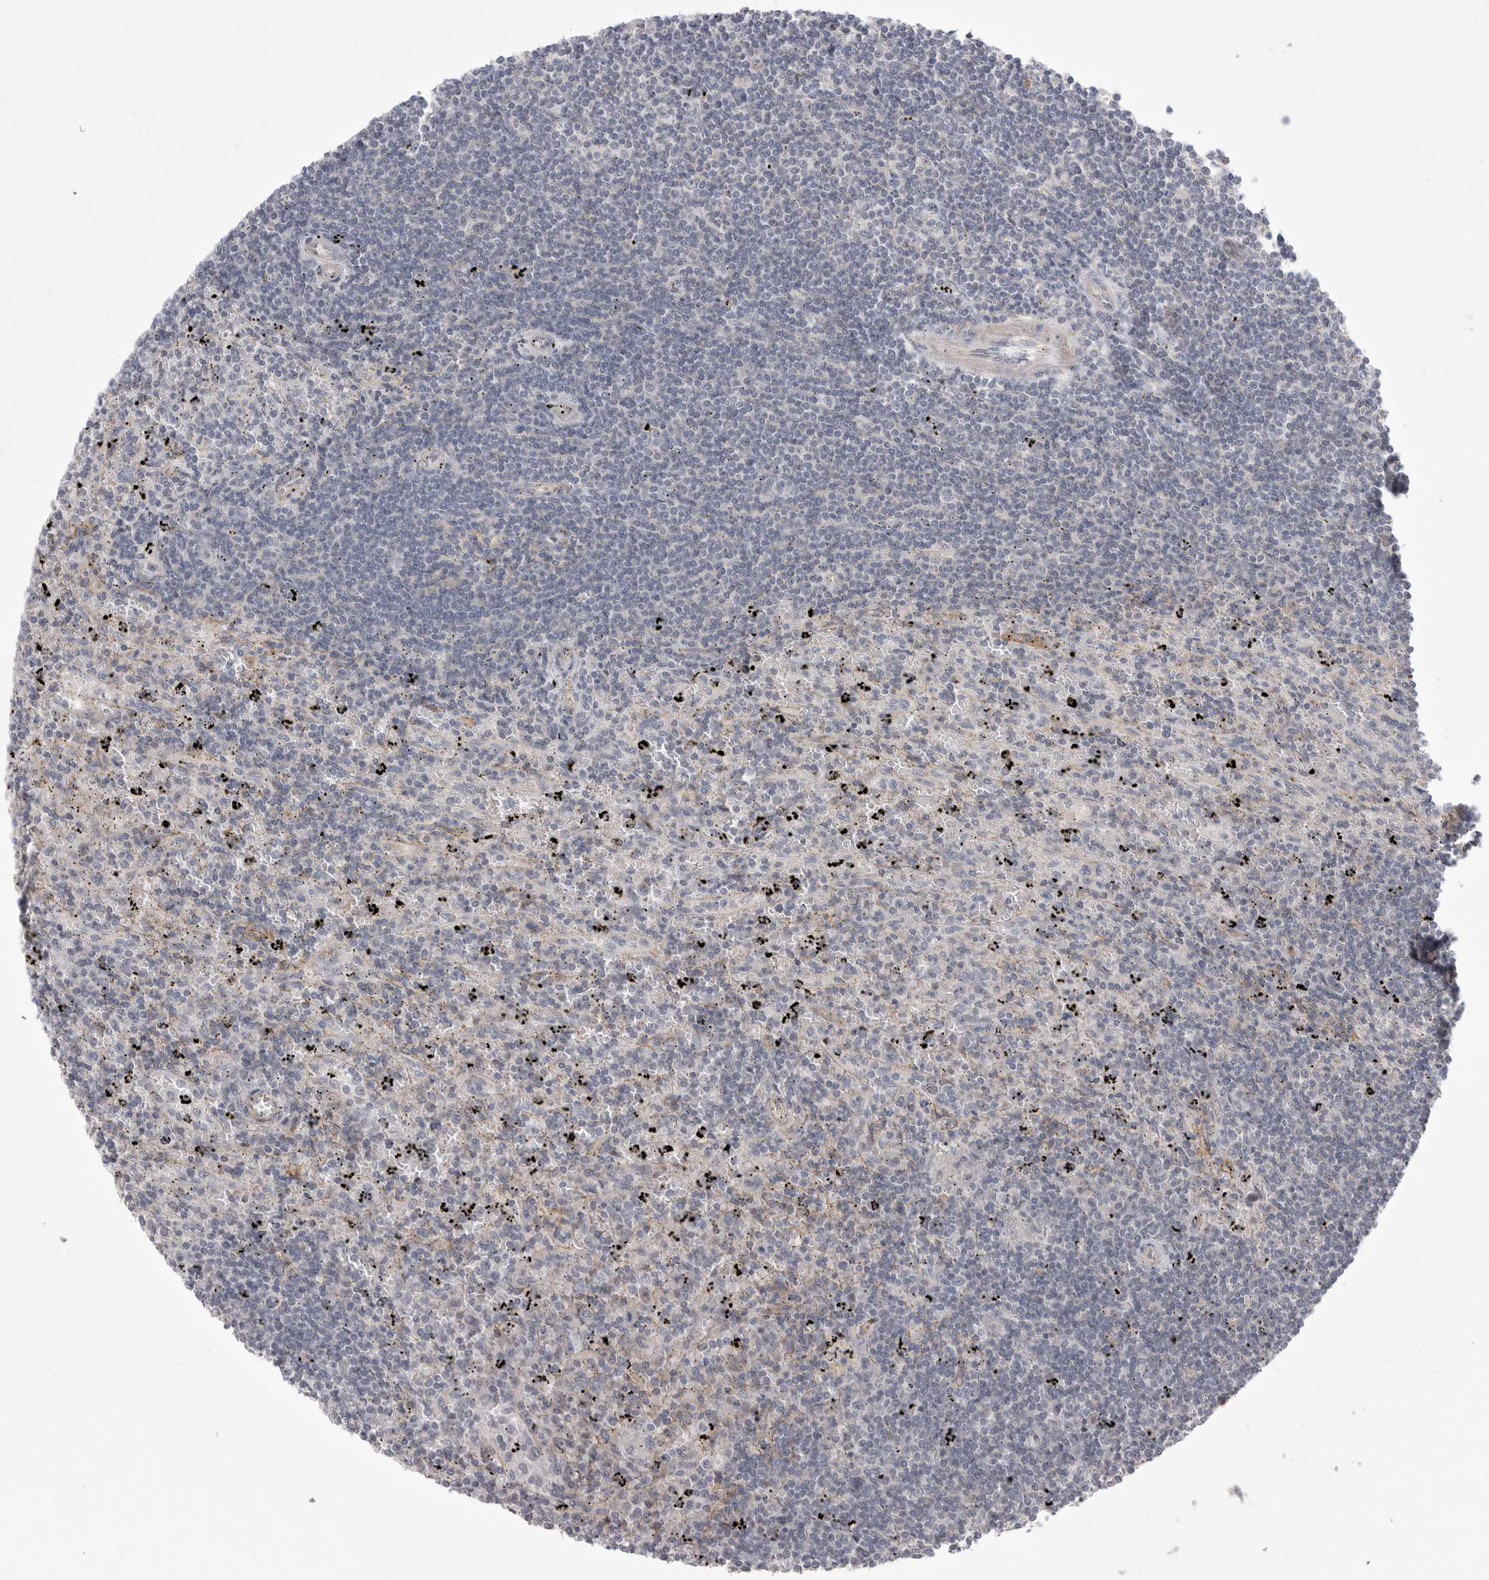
{"staining": {"intensity": "negative", "quantity": "none", "location": "none"}, "tissue": "lymphoma", "cell_type": "Tumor cells", "image_type": "cancer", "snomed": [{"axis": "morphology", "description": "Malignant lymphoma, non-Hodgkin's type, Low grade"}, {"axis": "topography", "description": "Spleen"}], "caption": "Photomicrograph shows no significant protein expression in tumor cells of lymphoma.", "gene": "VANGL2", "patient": {"sex": "male", "age": 76}}